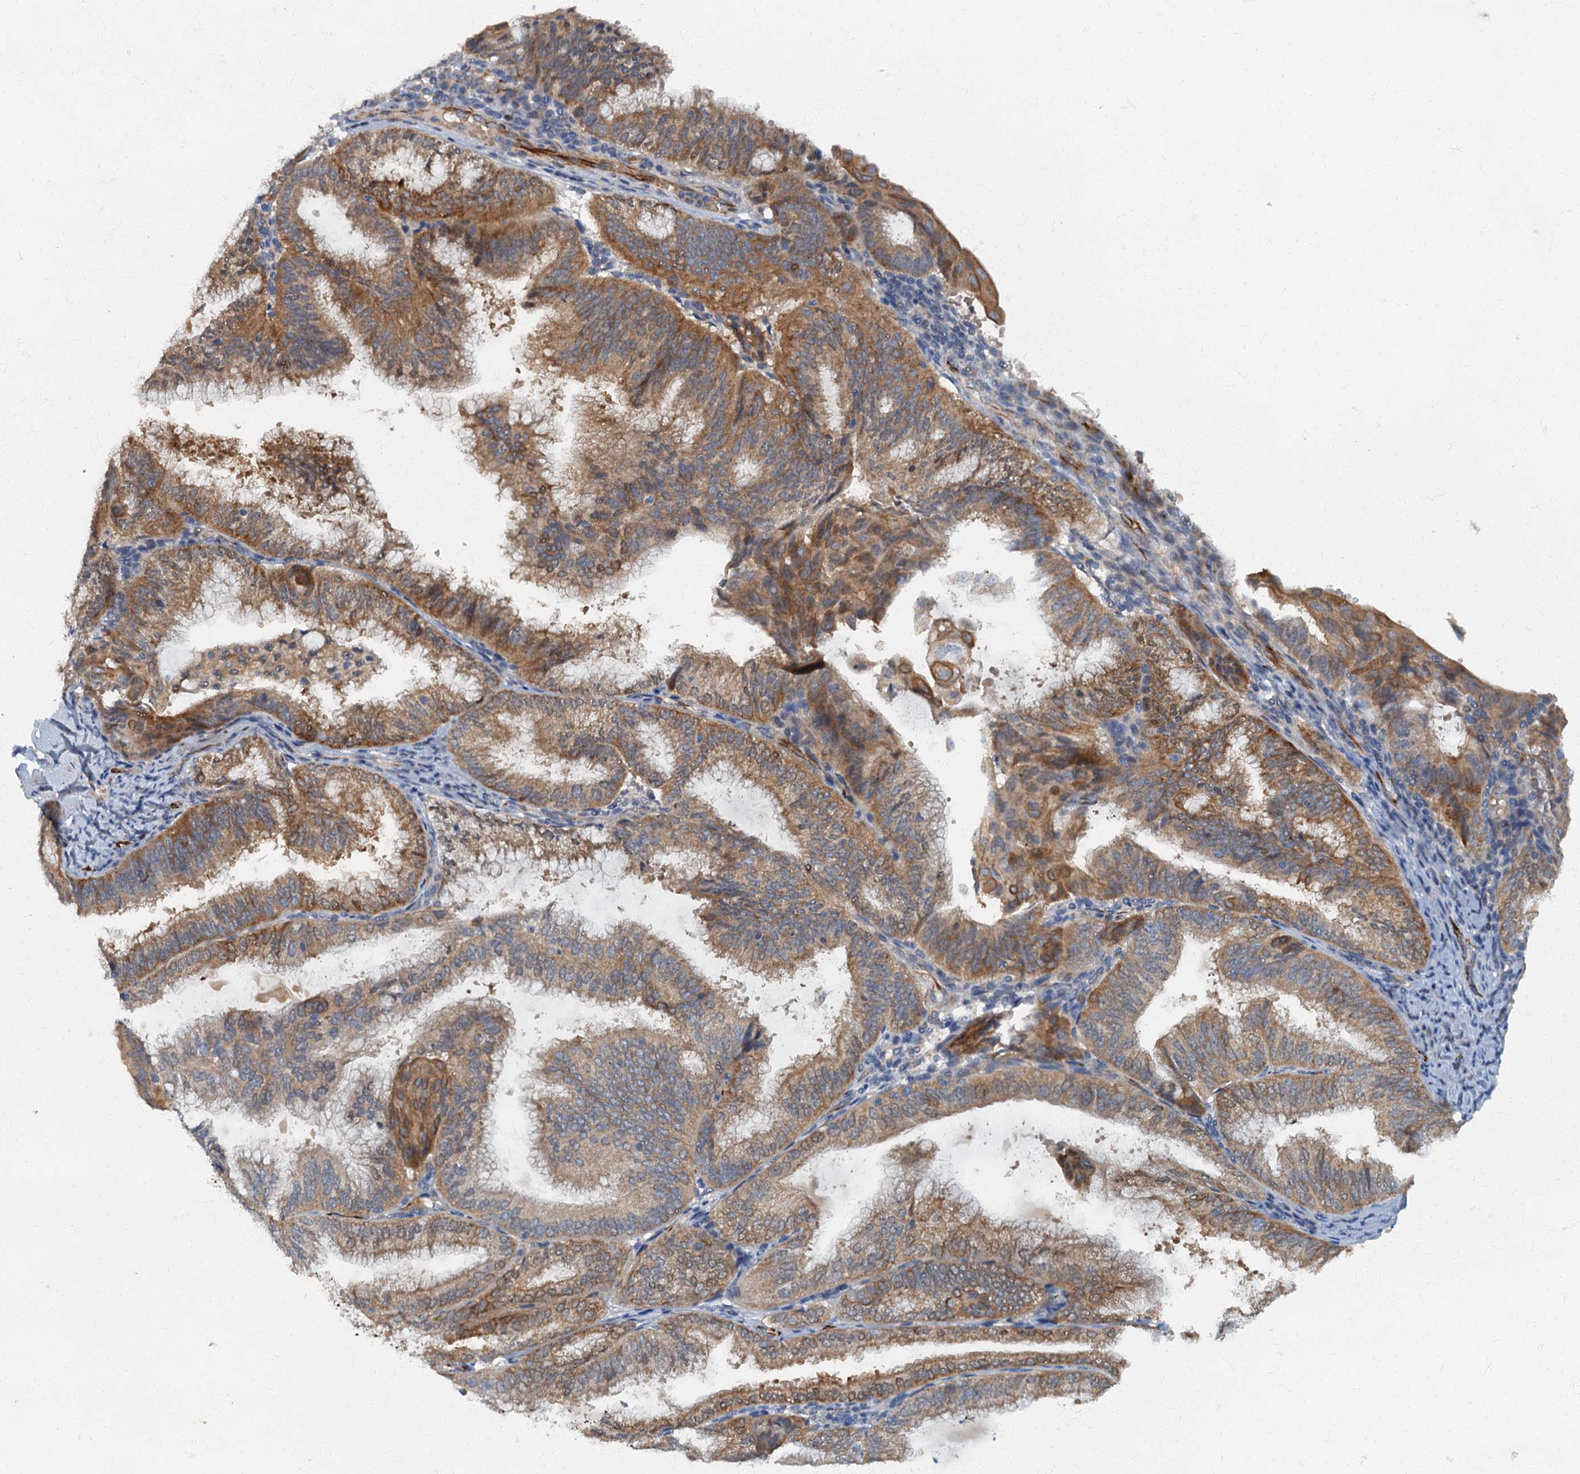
{"staining": {"intensity": "moderate", "quantity": ">75%", "location": "cytoplasmic/membranous"}, "tissue": "endometrial cancer", "cell_type": "Tumor cells", "image_type": "cancer", "snomed": [{"axis": "morphology", "description": "Adenocarcinoma, NOS"}, {"axis": "topography", "description": "Endometrium"}], "caption": "A histopathology image showing moderate cytoplasmic/membranous staining in about >75% of tumor cells in endometrial cancer (adenocarcinoma), as visualized by brown immunohistochemical staining.", "gene": "ARL11", "patient": {"sex": "female", "age": 49}}